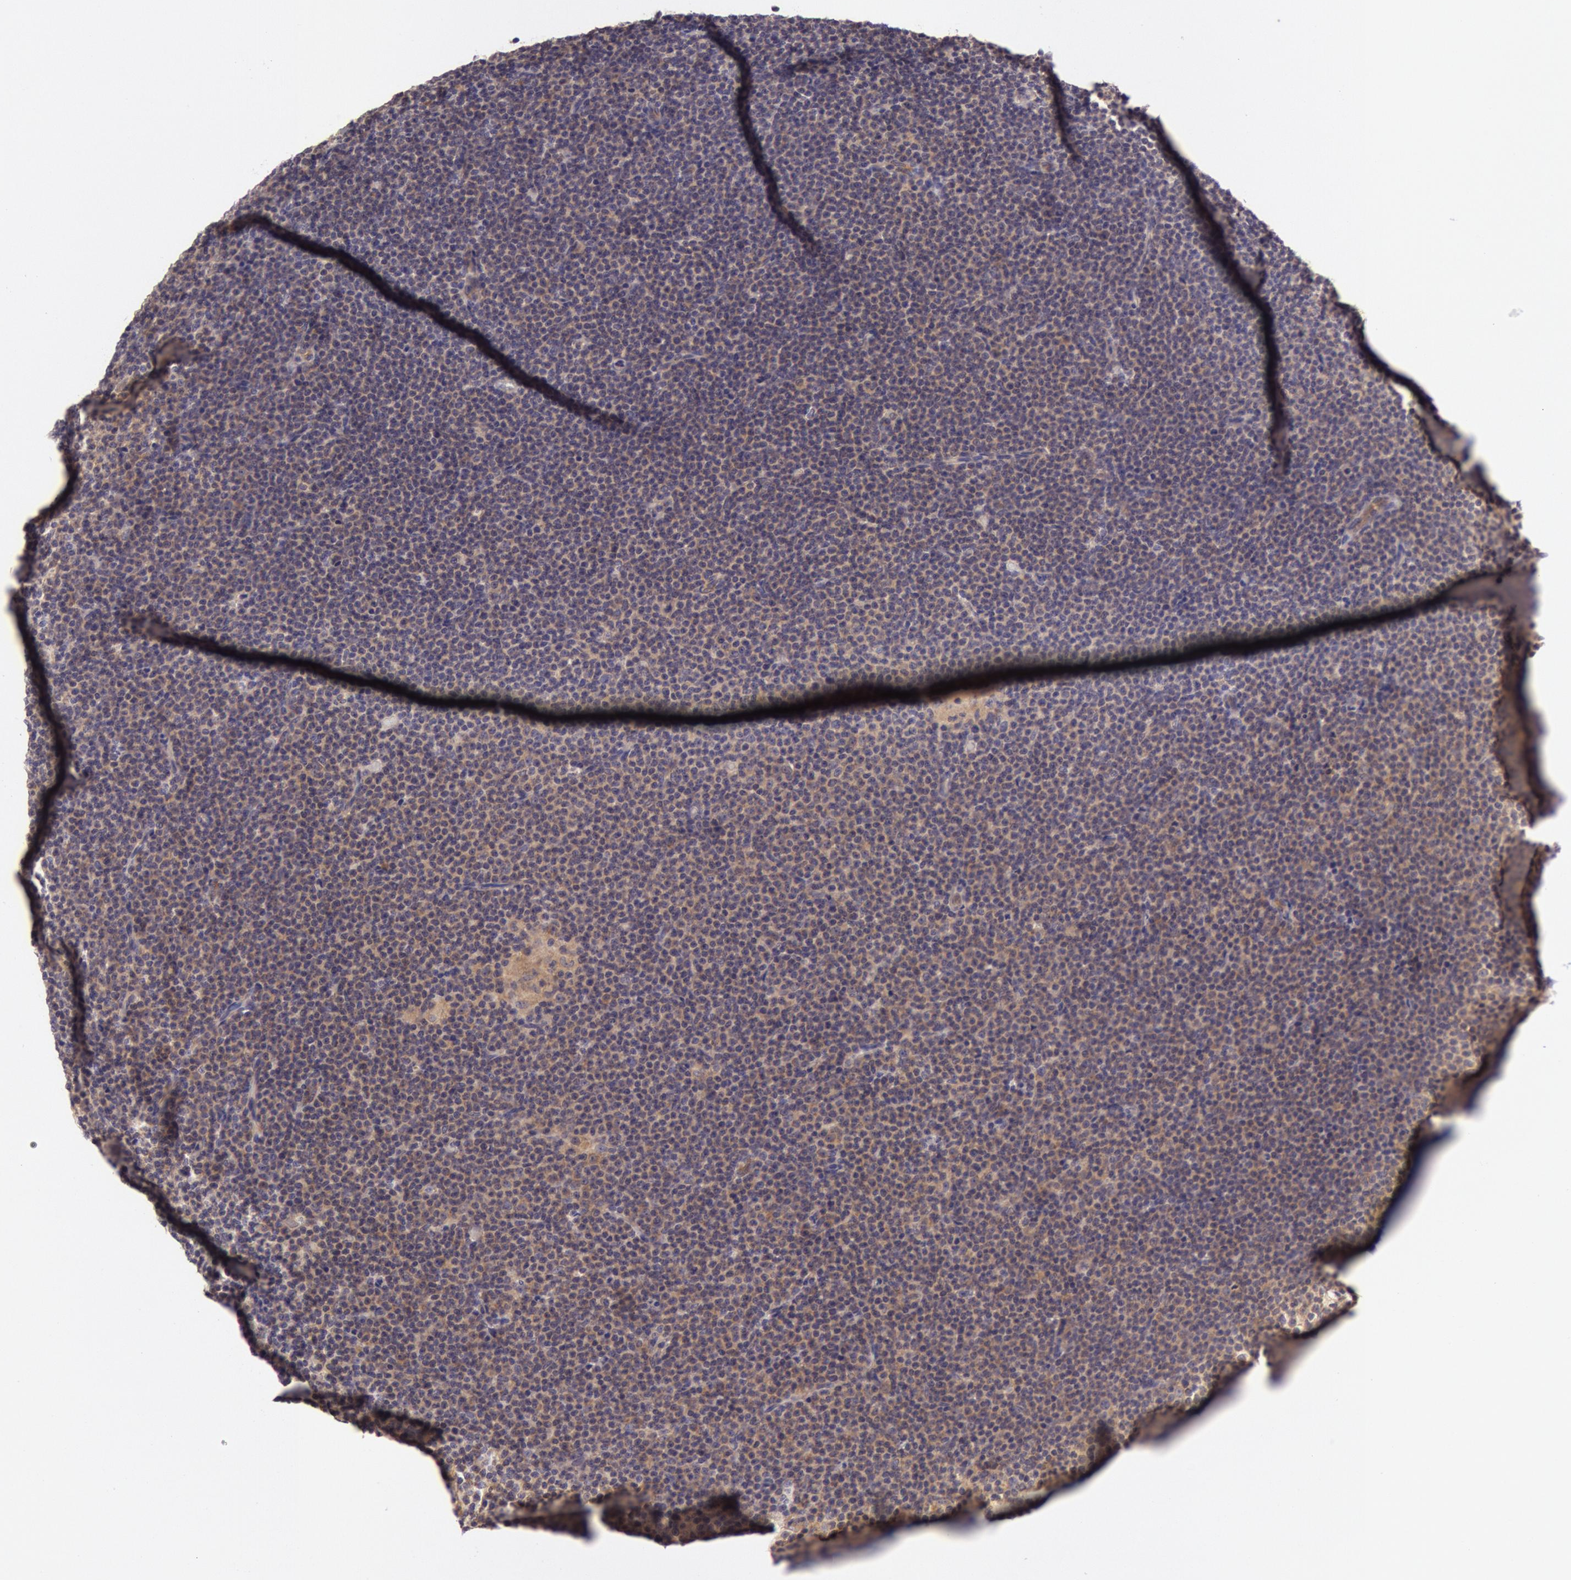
{"staining": {"intensity": "weak", "quantity": "25%-75%", "location": "cytoplasmic/membranous"}, "tissue": "lymphoma", "cell_type": "Tumor cells", "image_type": "cancer", "snomed": [{"axis": "morphology", "description": "Malignant lymphoma, non-Hodgkin's type, Low grade"}, {"axis": "topography", "description": "Lymph node"}], "caption": "High-magnification brightfield microscopy of malignant lymphoma, non-Hodgkin's type (low-grade) stained with DAB (brown) and counterstained with hematoxylin (blue). tumor cells exhibit weak cytoplasmic/membranous positivity is identified in about25%-75% of cells.", "gene": "CHUK", "patient": {"sex": "female", "age": 69}}